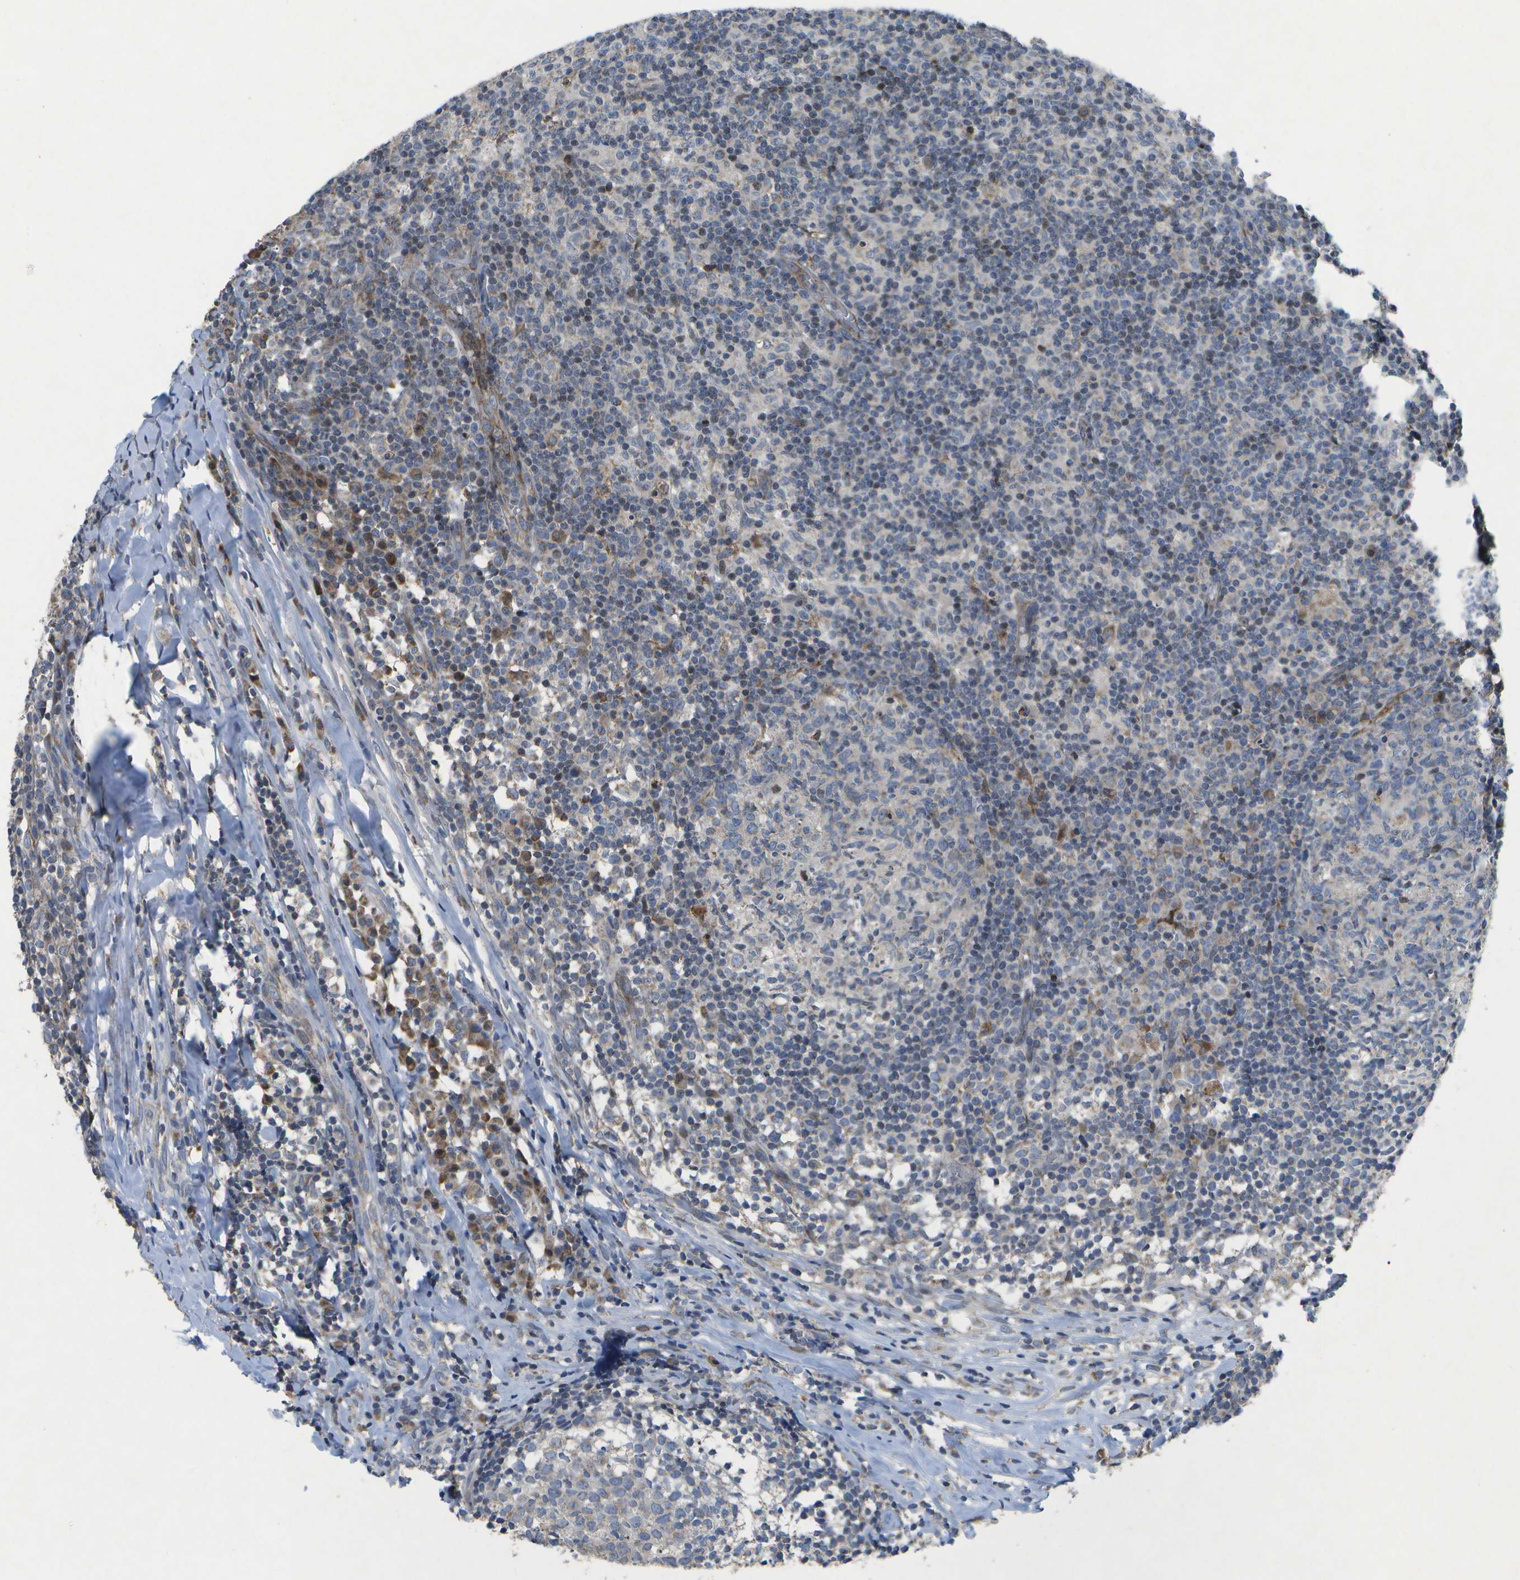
{"staining": {"intensity": "weak", "quantity": "<25%", "location": "cytoplasmic/membranous"}, "tissue": "lymph node", "cell_type": "Germinal center cells", "image_type": "normal", "snomed": [{"axis": "morphology", "description": "Normal tissue, NOS"}, {"axis": "morphology", "description": "Inflammation, NOS"}, {"axis": "topography", "description": "Lymph node"}], "caption": "IHC micrograph of unremarkable human lymph node stained for a protein (brown), which exhibits no staining in germinal center cells. (Brightfield microscopy of DAB IHC at high magnification).", "gene": "HADHA", "patient": {"sex": "male", "age": 55}}